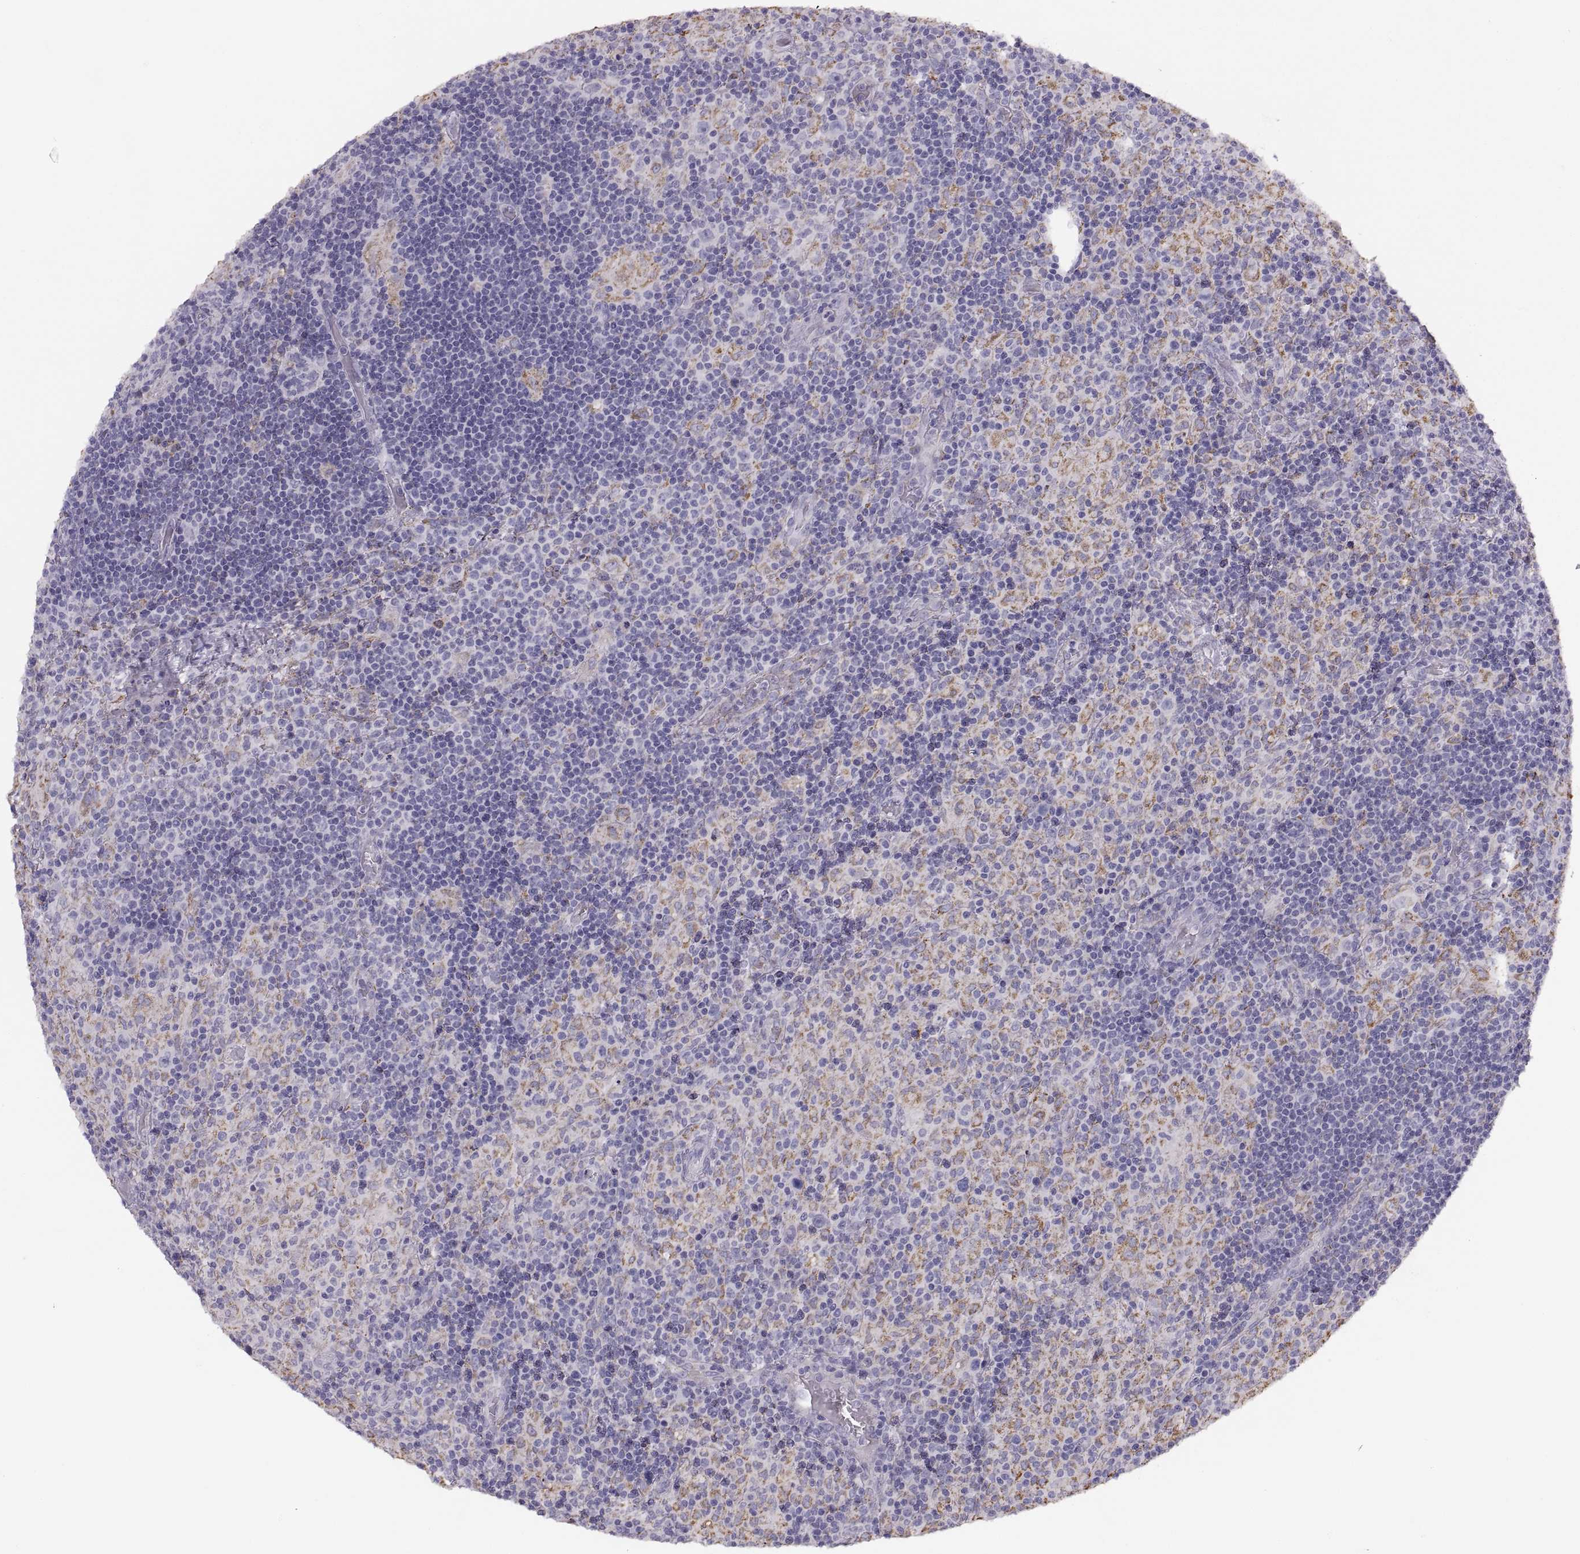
{"staining": {"intensity": "negative", "quantity": "none", "location": "none"}, "tissue": "lymphoma", "cell_type": "Tumor cells", "image_type": "cancer", "snomed": [{"axis": "morphology", "description": "Hodgkin's disease, NOS"}, {"axis": "topography", "description": "Lymph node"}], "caption": "Lymphoma was stained to show a protein in brown. There is no significant expression in tumor cells. (Immunohistochemistry, brightfield microscopy, high magnification).", "gene": "COL9A3", "patient": {"sex": "male", "age": 70}}